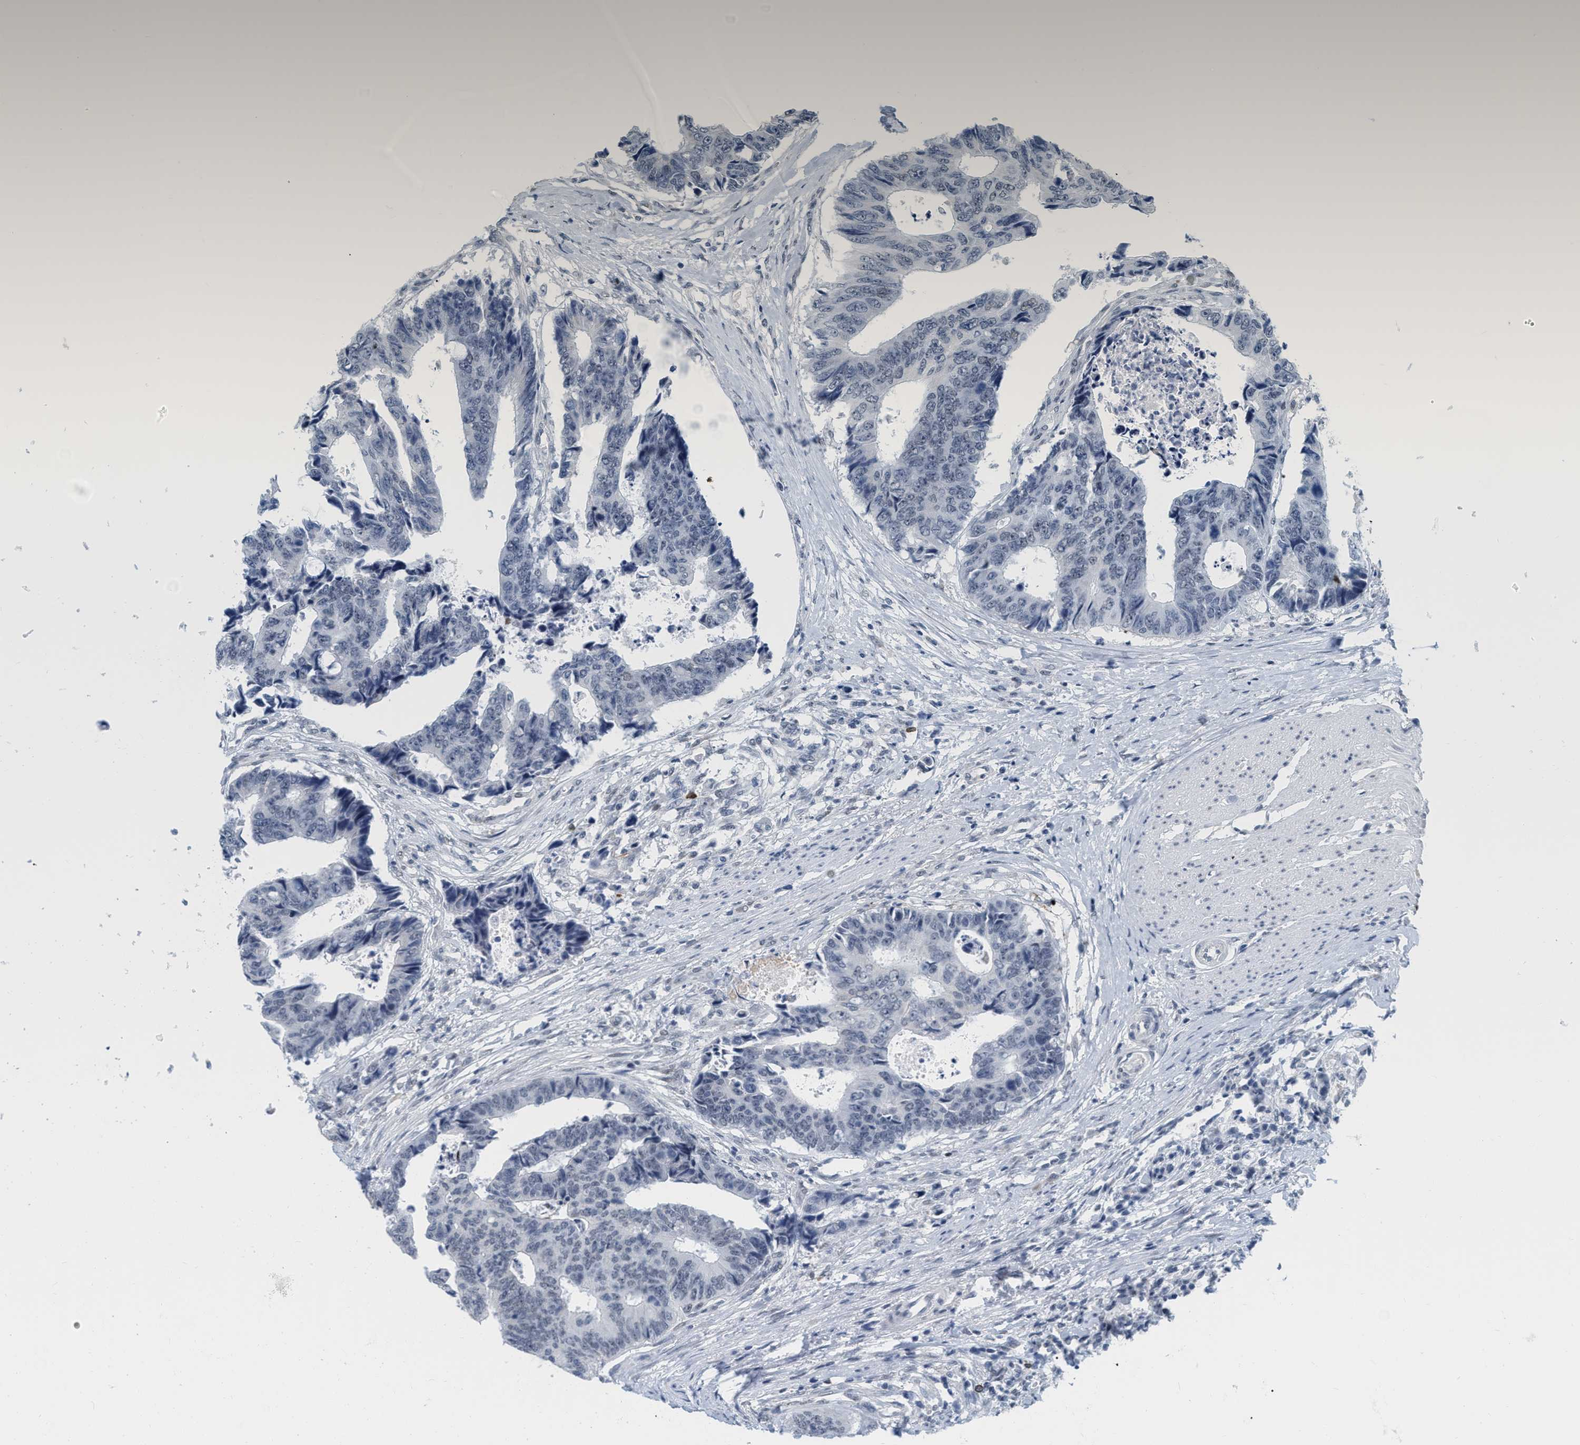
{"staining": {"intensity": "negative", "quantity": "none", "location": "none"}, "tissue": "colorectal cancer", "cell_type": "Tumor cells", "image_type": "cancer", "snomed": [{"axis": "morphology", "description": "Adenocarcinoma, NOS"}, {"axis": "topography", "description": "Rectum"}], "caption": "DAB (3,3'-diaminobenzidine) immunohistochemical staining of colorectal adenocarcinoma shows no significant positivity in tumor cells.", "gene": "XIRP1", "patient": {"sex": "male", "age": 84}}